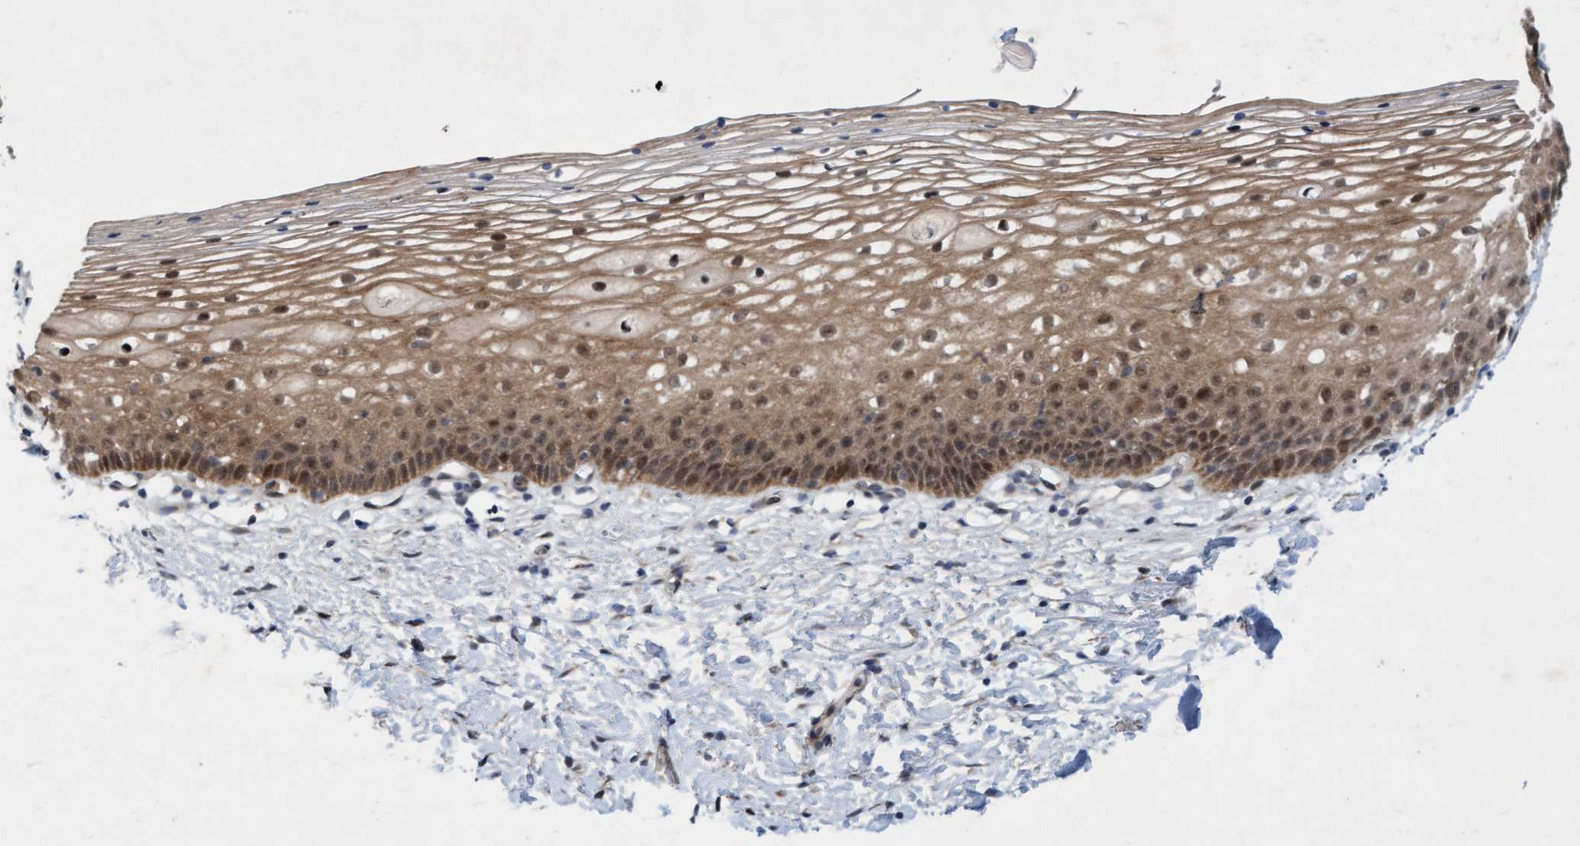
{"staining": {"intensity": "strong", "quantity": ">75%", "location": "cytoplasmic/membranous,nuclear"}, "tissue": "cervix", "cell_type": "Glandular cells", "image_type": "normal", "snomed": [{"axis": "morphology", "description": "Normal tissue, NOS"}, {"axis": "topography", "description": "Cervix"}], "caption": "Brown immunohistochemical staining in unremarkable human cervix exhibits strong cytoplasmic/membranous,nuclear positivity in approximately >75% of glandular cells. (DAB (3,3'-diaminobenzidine) = brown stain, brightfield microscopy at high magnification).", "gene": "RAP1GAP2", "patient": {"sex": "female", "age": 72}}